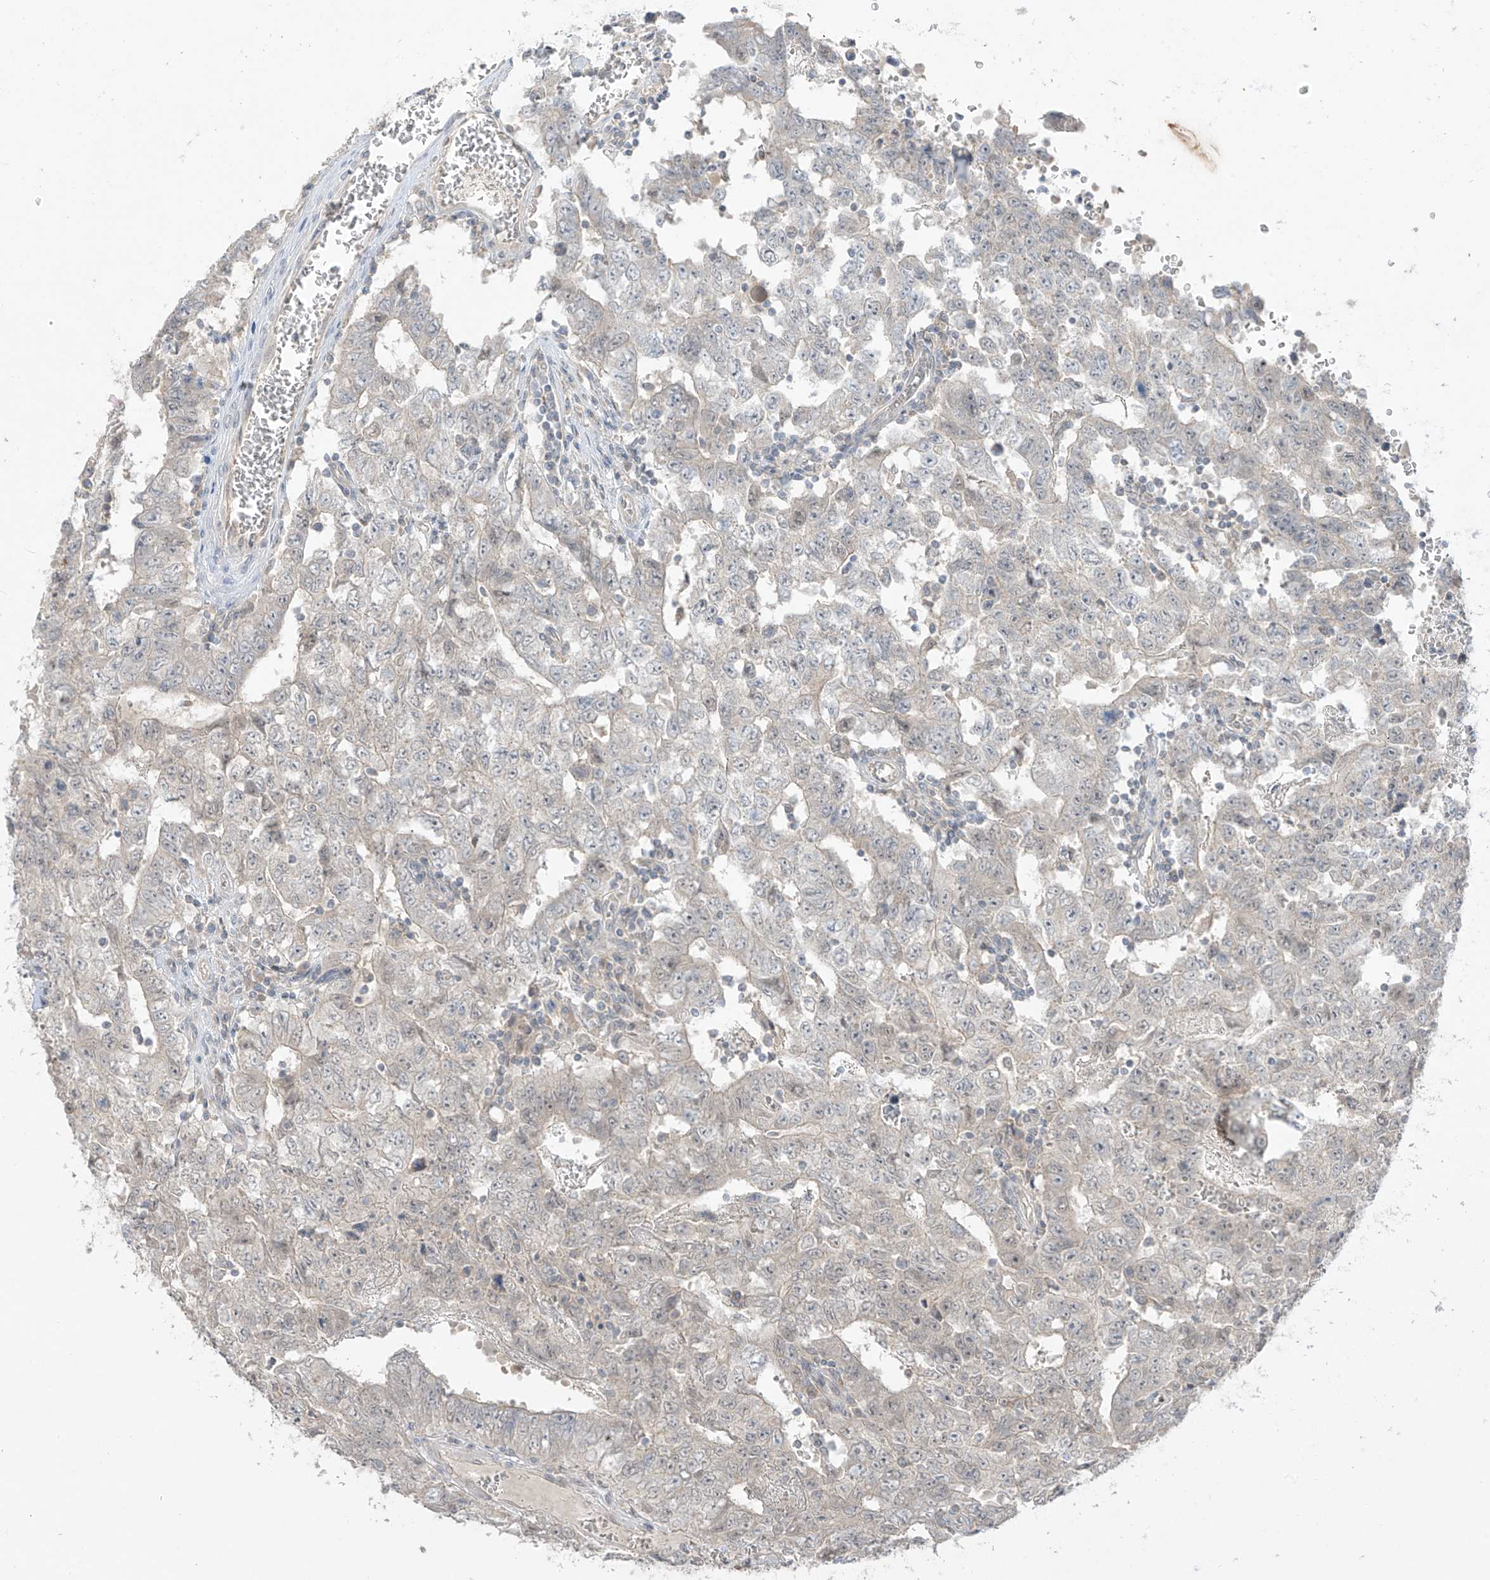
{"staining": {"intensity": "negative", "quantity": "none", "location": "none"}, "tissue": "testis cancer", "cell_type": "Tumor cells", "image_type": "cancer", "snomed": [{"axis": "morphology", "description": "Carcinoma, Embryonal, NOS"}, {"axis": "topography", "description": "Testis"}], "caption": "DAB immunohistochemical staining of human testis cancer reveals no significant staining in tumor cells.", "gene": "ANGEL2", "patient": {"sex": "male", "age": 26}}